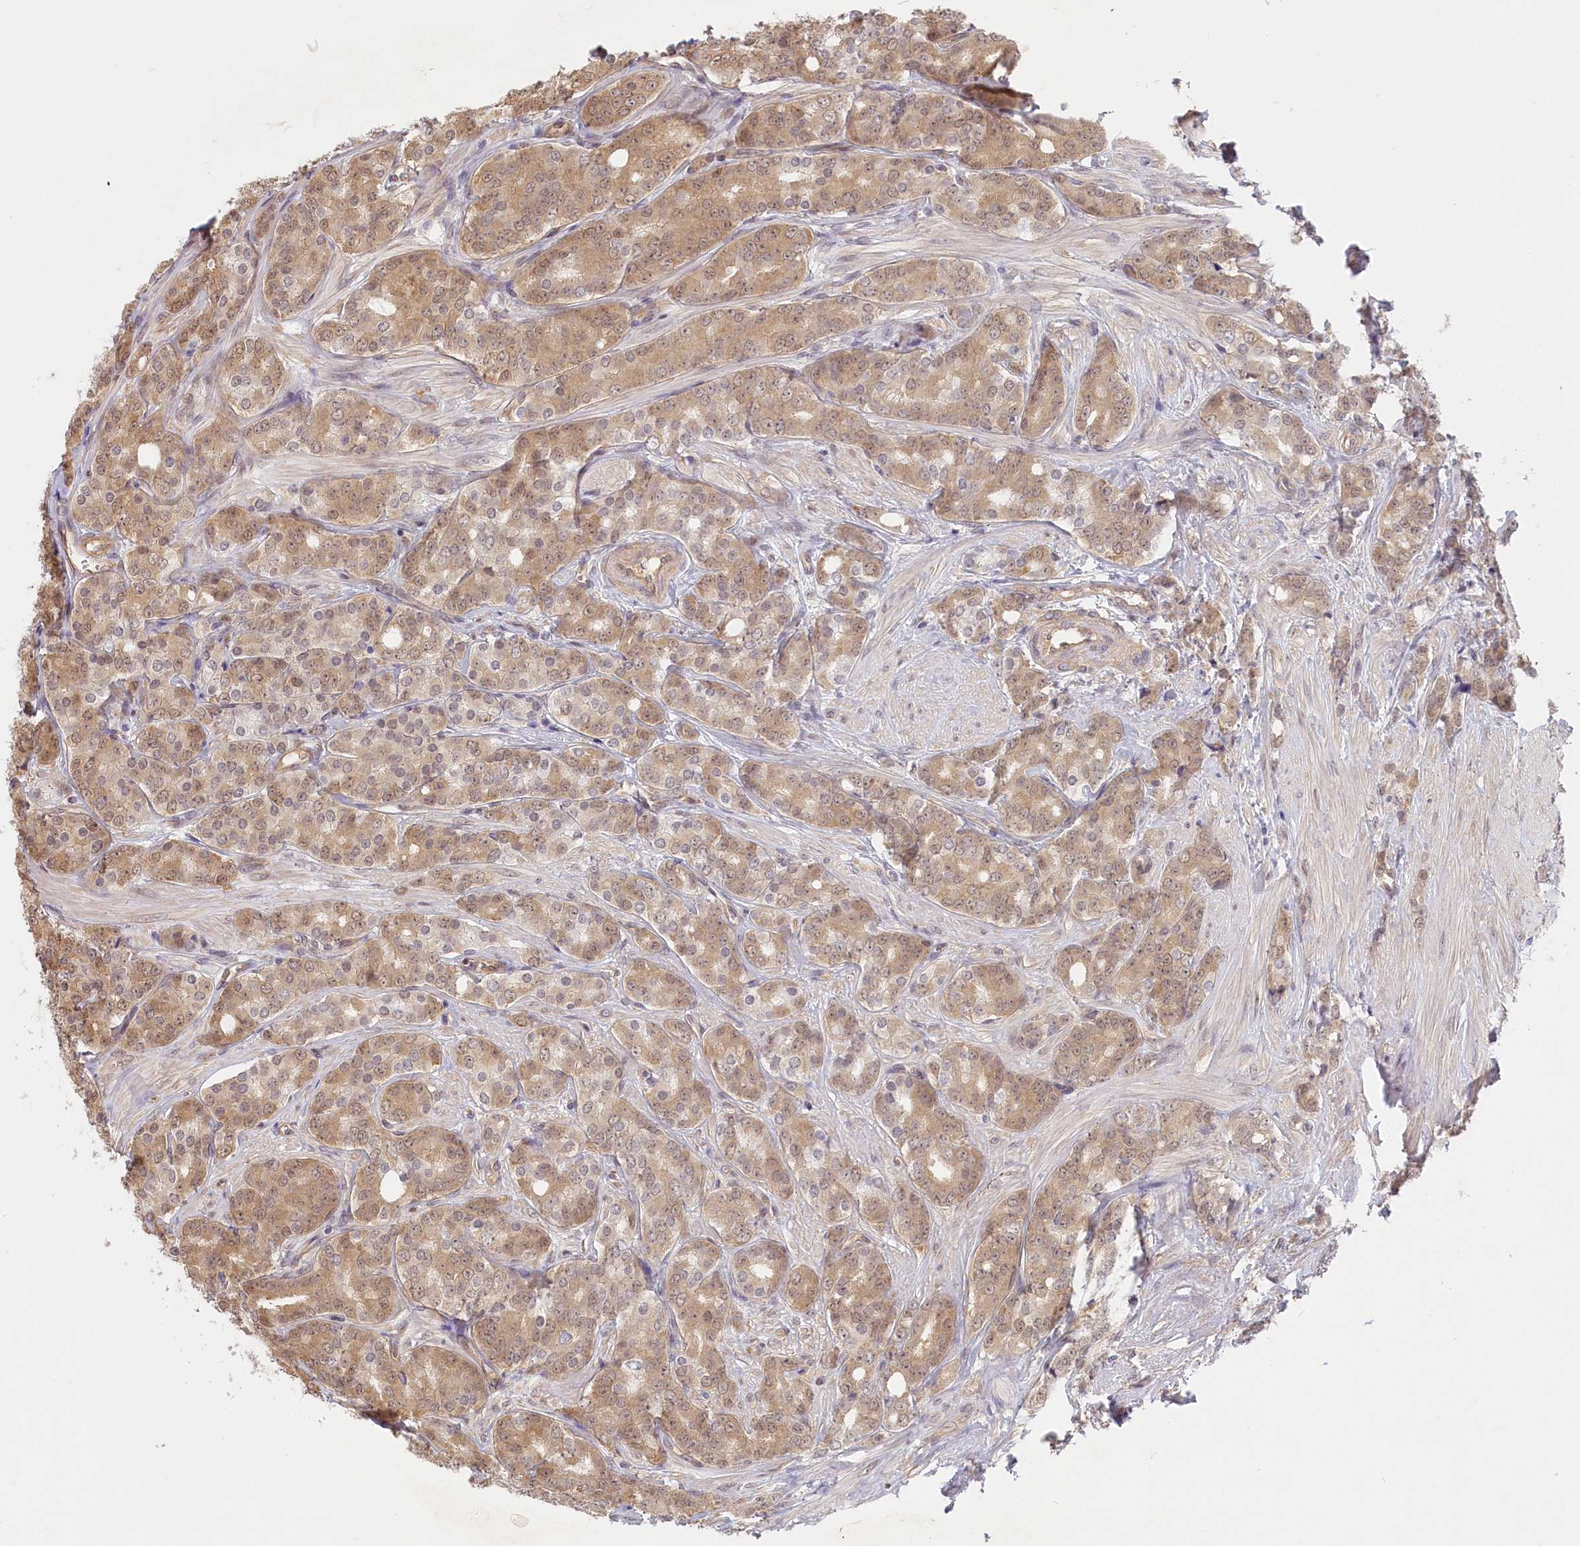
{"staining": {"intensity": "moderate", "quantity": ">75%", "location": "cytoplasmic/membranous,nuclear"}, "tissue": "prostate cancer", "cell_type": "Tumor cells", "image_type": "cancer", "snomed": [{"axis": "morphology", "description": "Adenocarcinoma, High grade"}, {"axis": "topography", "description": "Prostate"}], "caption": "Prostate cancer tissue exhibits moderate cytoplasmic/membranous and nuclear staining in about >75% of tumor cells, visualized by immunohistochemistry. (DAB (3,3'-diaminobenzidine) IHC with brightfield microscopy, high magnification).", "gene": "C19orf44", "patient": {"sex": "male", "age": 62}}